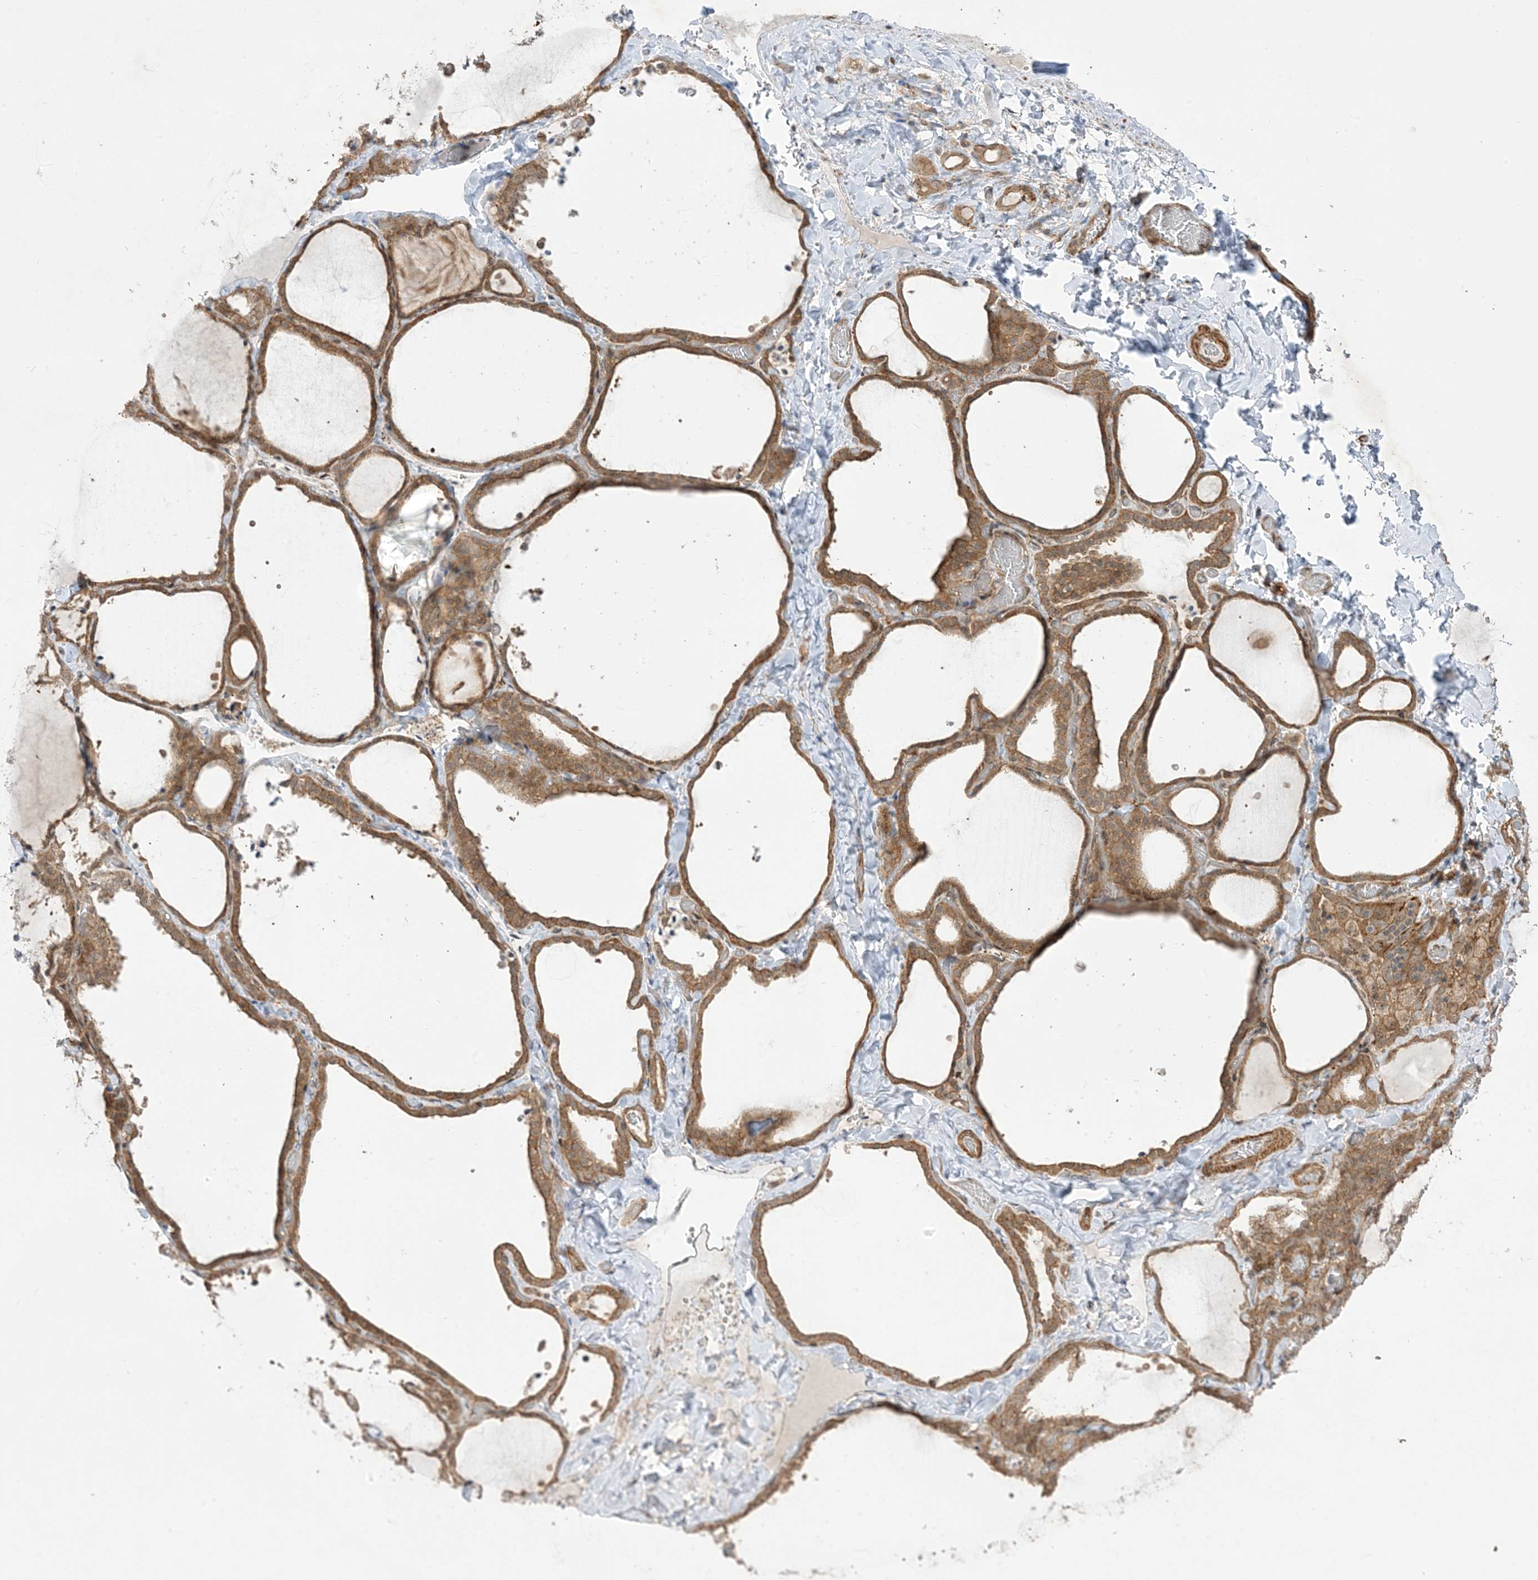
{"staining": {"intensity": "moderate", "quantity": ">75%", "location": "cytoplasmic/membranous"}, "tissue": "thyroid gland", "cell_type": "Glandular cells", "image_type": "normal", "snomed": [{"axis": "morphology", "description": "Normal tissue, NOS"}, {"axis": "topography", "description": "Thyroid gland"}], "caption": "The image demonstrates staining of normal thyroid gland, revealing moderate cytoplasmic/membranous protein positivity (brown color) within glandular cells.", "gene": "SOGA3", "patient": {"sex": "female", "age": 22}}